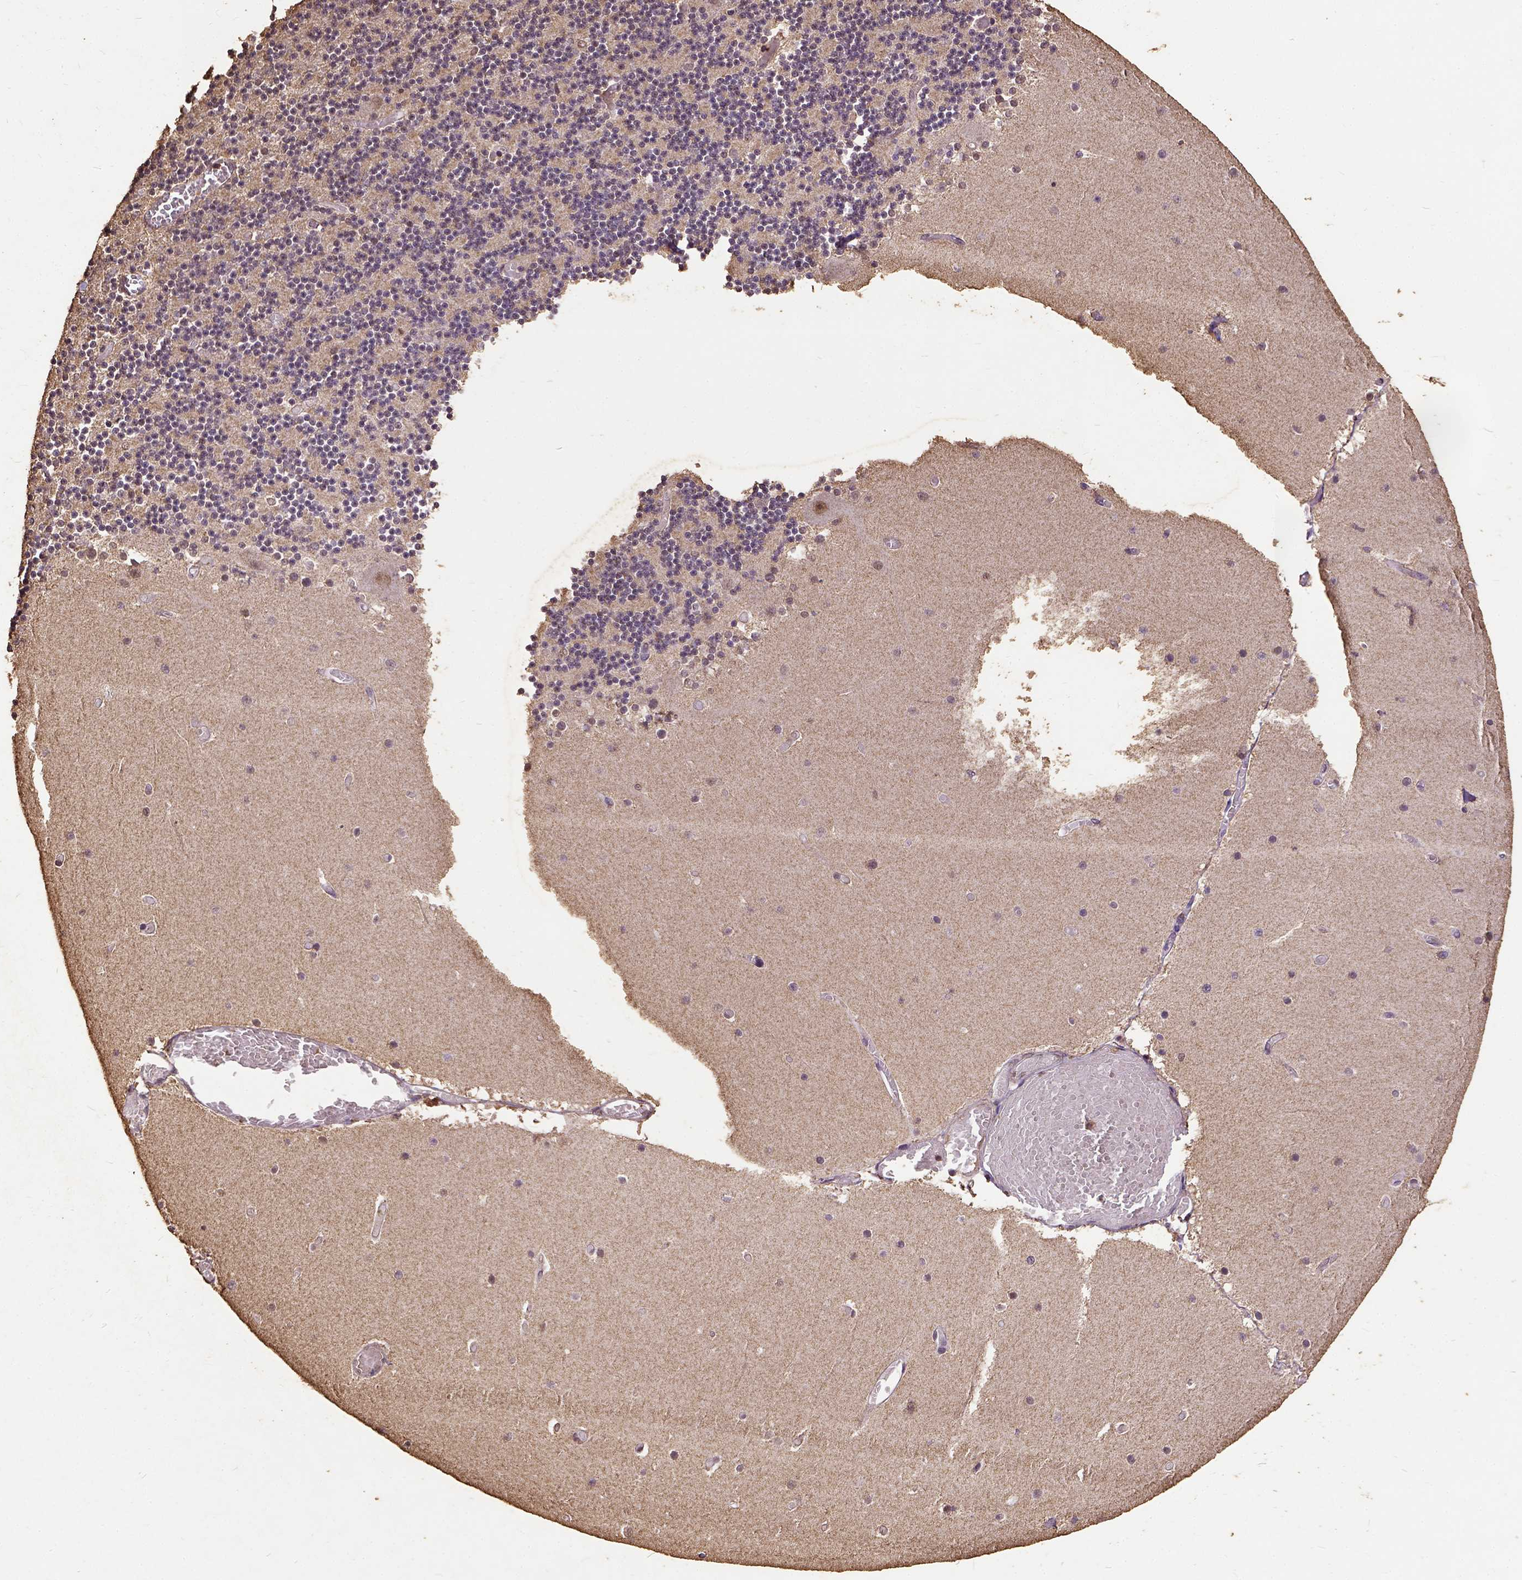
{"staining": {"intensity": "moderate", "quantity": "25%-75%", "location": "nuclear"}, "tissue": "cerebellum", "cell_type": "Cells in granular layer", "image_type": "normal", "snomed": [{"axis": "morphology", "description": "Normal tissue, NOS"}, {"axis": "topography", "description": "Cerebellum"}], "caption": "Immunohistochemical staining of normal cerebellum exhibits moderate nuclear protein positivity in approximately 25%-75% of cells in granular layer.", "gene": "NACC1", "patient": {"sex": "female", "age": 28}}